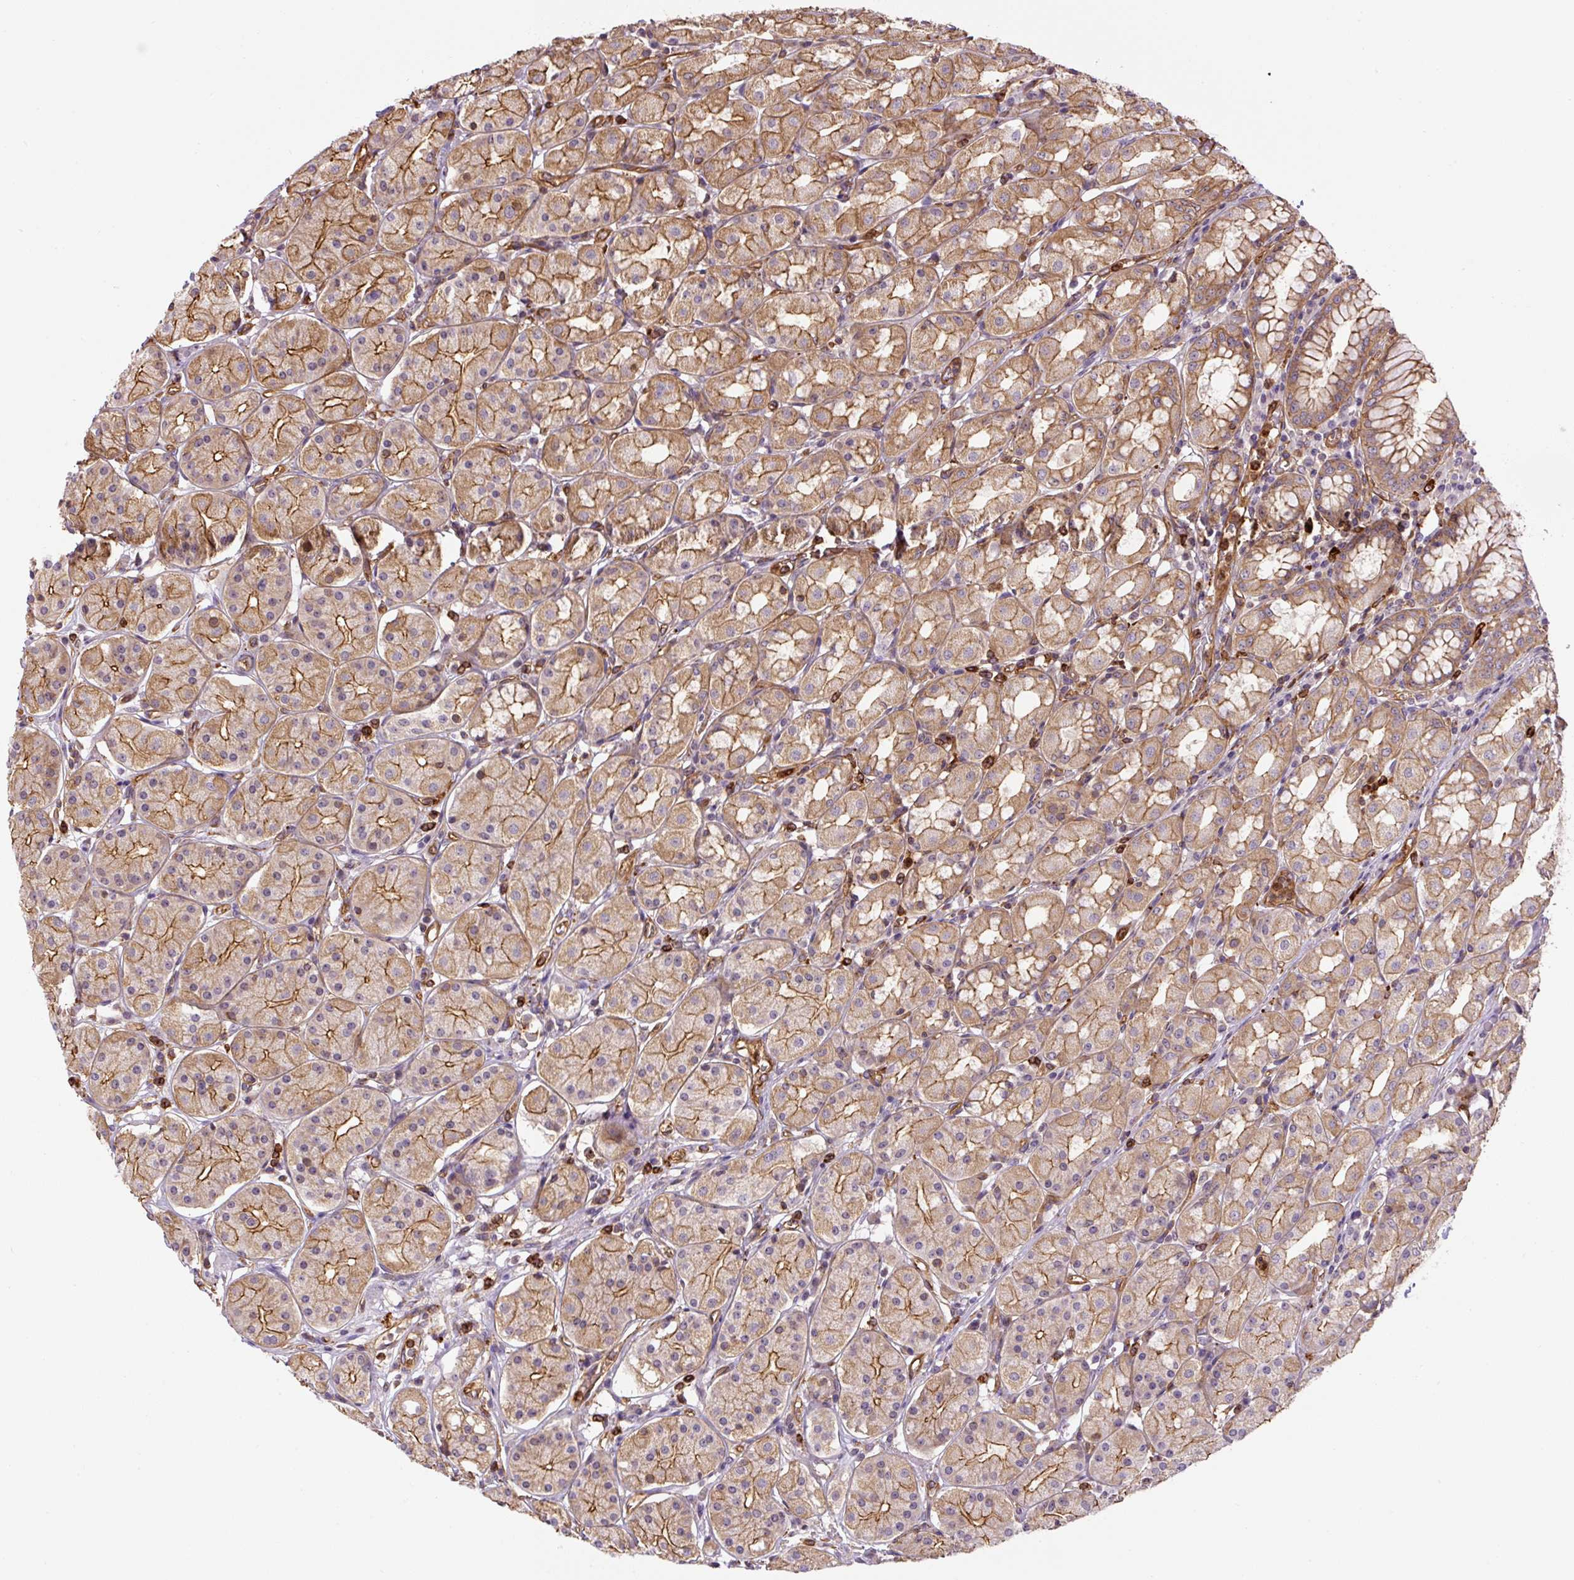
{"staining": {"intensity": "moderate", "quantity": ">75%", "location": "cytoplasmic/membranous"}, "tissue": "stomach", "cell_type": "Glandular cells", "image_type": "normal", "snomed": [{"axis": "morphology", "description": "Normal tissue, NOS"}, {"axis": "topography", "description": "Stomach"}, {"axis": "topography", "description": "Stomach, lower"}], "caption": "Unremarkable stomach was stained to show a protein in brown. There is medium levels of moderate cytoplasmic/membranous expression in about >75% of glandular cells.", "gene": "B3GALT5", "patient": {"sex": "female", "age": 56}}